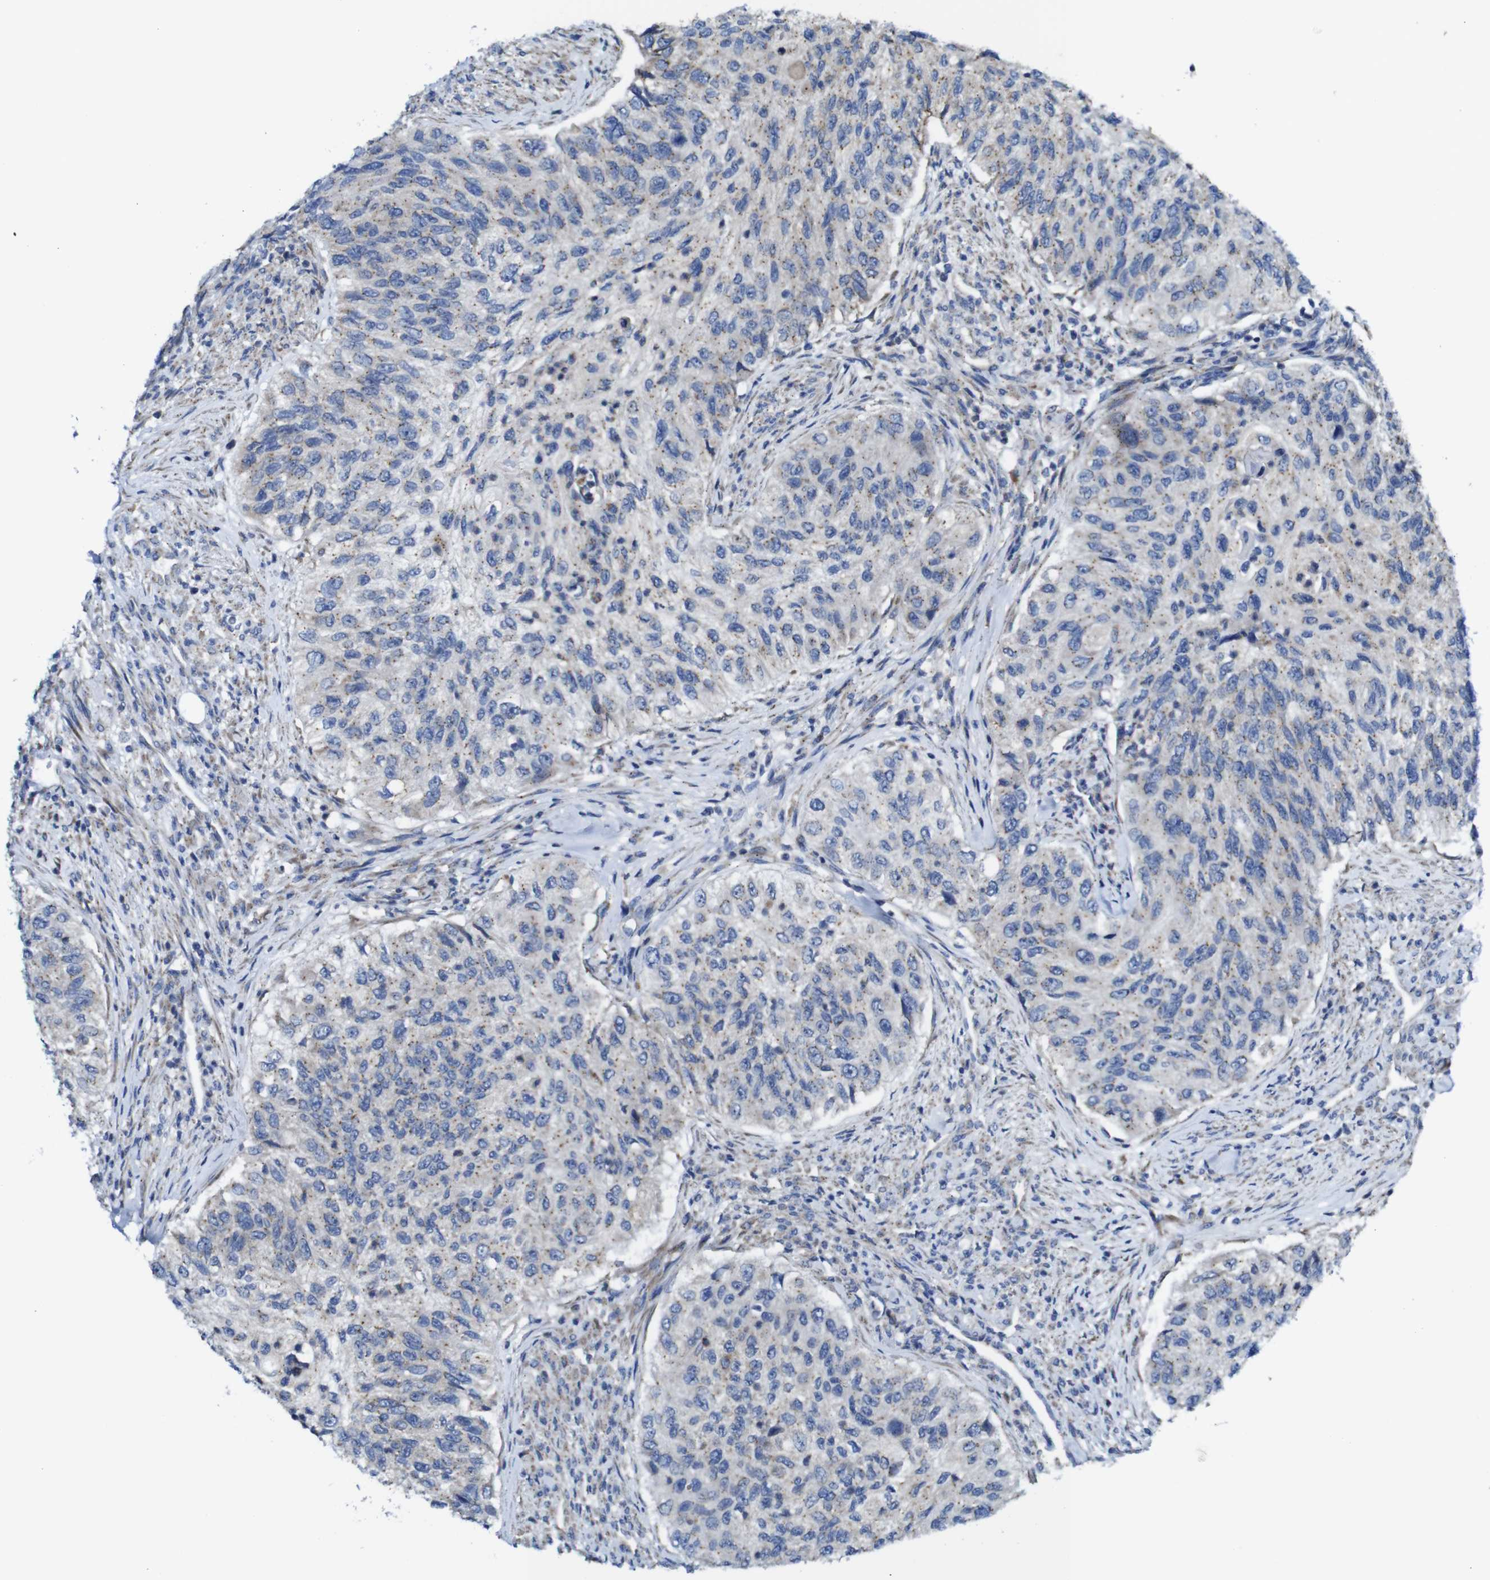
{"staining": {"intensity": "negative", "quantity": "none", "location": "none"}, "tissue": "urothelial cancer", "cell_type": "Tumor cells", "image_type": "cancer", "snomed": [{"axis": "morphology", "description": "Urothelial carcinoma, High grade"}, {"axis": "topography", "description": "Urinary bladder"}], "caption": "Tumor cells show no significant expression in high-grade urothelial carcinoma.", "gene": "DDRGK1", "patient": {"sex": "female", "age": 60}}